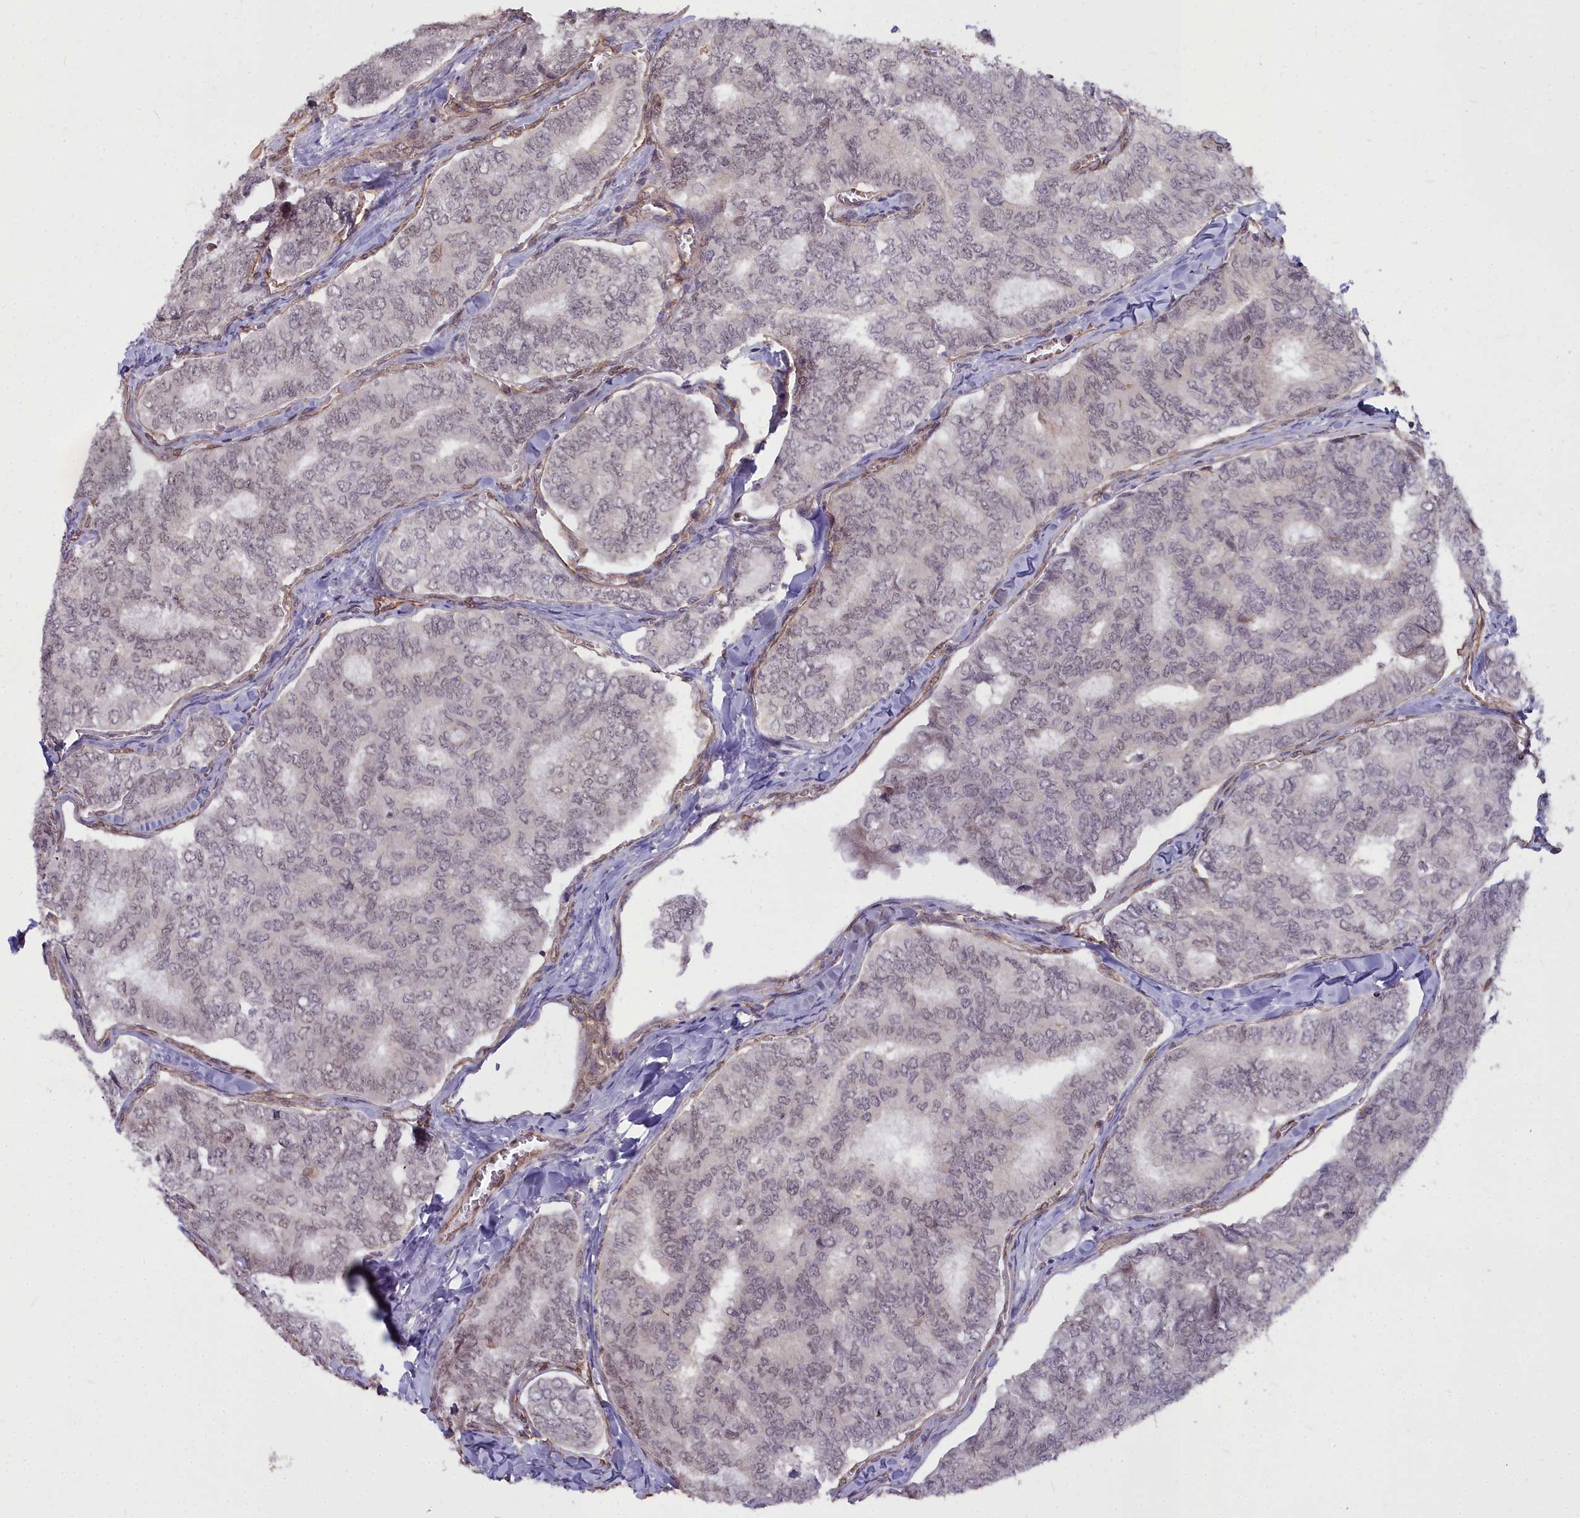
{"staining": {"intensity": "negative", "quantity": "none", "location": "none"}, "tissue": "thyroid cancer", "cell_type": "Tumor cells", "image_type": "cancer", "snomed": [{"axis": "morphology", "description": "Papillary adenocarcinoma, NOS"}, {"axis": "topography", "description": "Thyroid gland"}], "caption": "This is an immunohistochemistry image of thyroid papillary adenocarcinoma. There is no positivity in tumor cells.", "gene": "YJU2", "patient": {"sex": "female", "age": 35}}